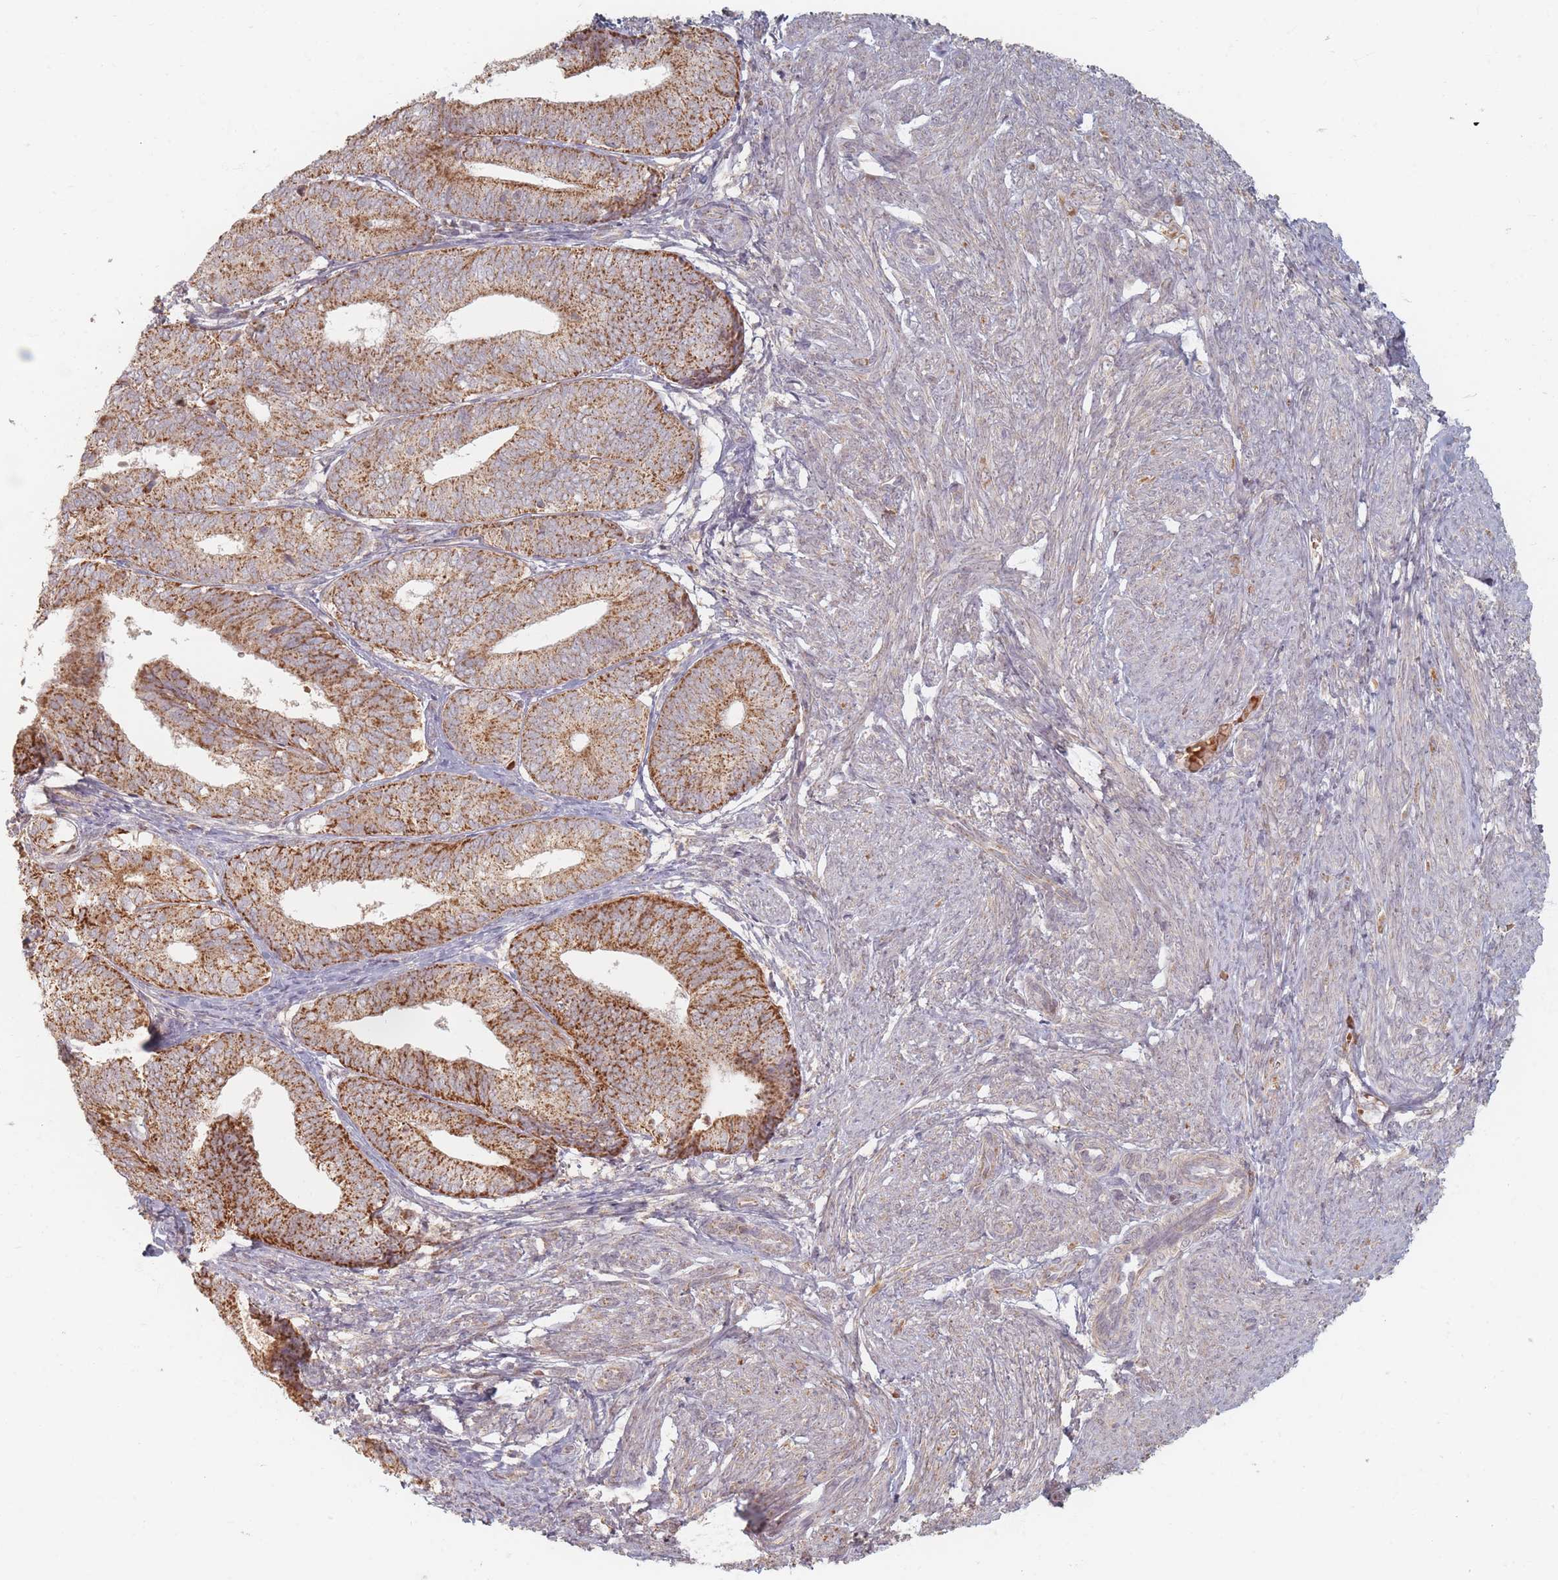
{"staining": {"intensity": "moderate", "quantity": ">75%", "location": "cytoplasmic/membranous"}, "tissue": "endometrial cancer", "cell_type": "Tumor cells", "image_type": "cancer", "snomed": [{"axis": "morphology", "description": "Adenocarcinoma, NOS"}, {"axis": "topography", "description": "Endometrium"}], "caption": "Endometrial cancer (adenocarcinoma) stained with IHC exhibits moderate cytoplasmic/membranous expression in about >75% of tumor cells. The protein of interest is stained brown, and the nuclei are stained in blue (DAB (3,3'-diaminobenzidine) IHC with brightfield microscopy, high magnification).", "gene": "OR2M4", "patient": {"sex": "female", "age": 87}}